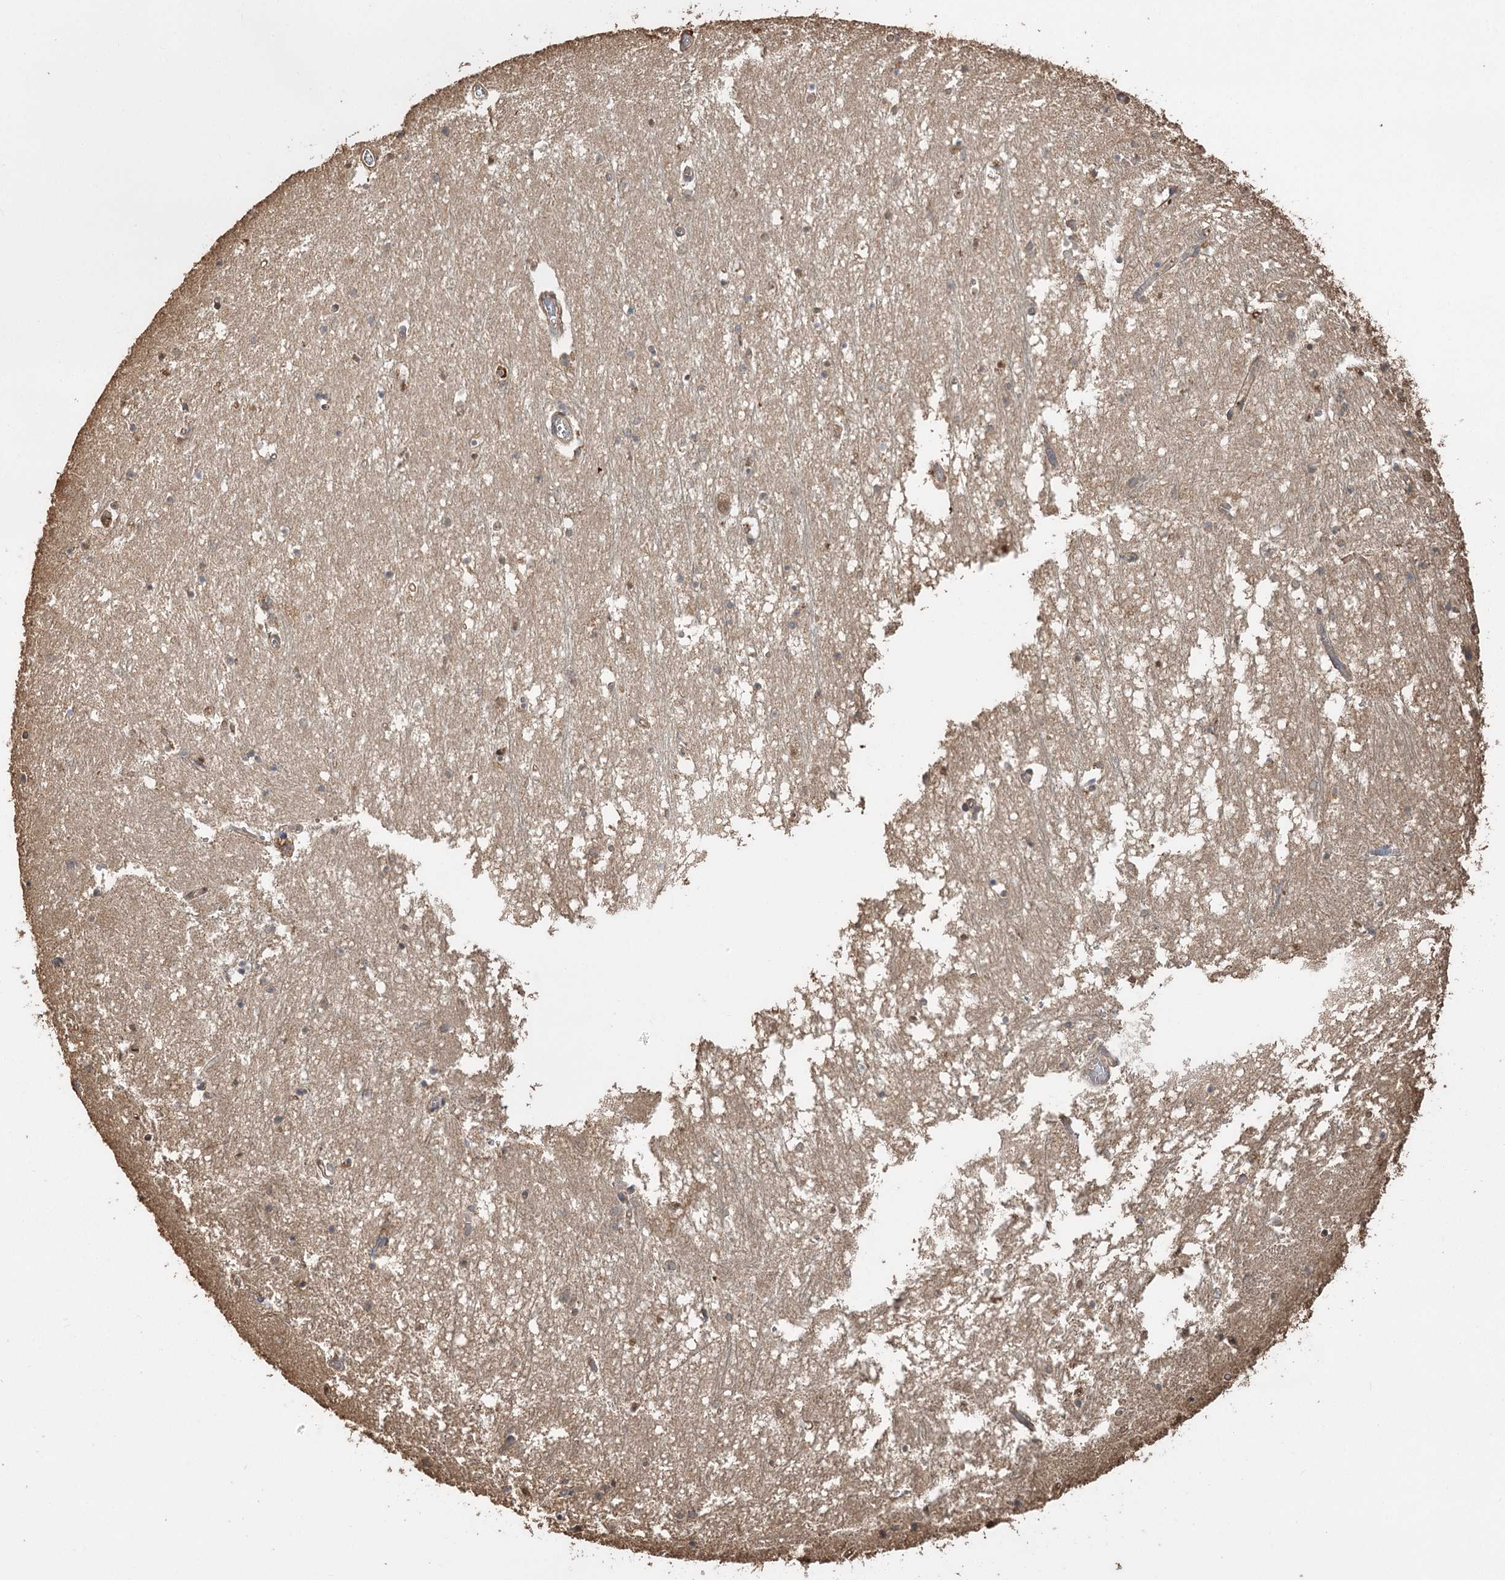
{"staining": {"intensity": "negative", "quantity": "none", "location": "none"}, "tissue": "hippocampus", "cell_type": "Glial cells", "image_type": "normal", "snomed": [{"axis": "morphology", "description": "Normal tissue, NOS"}, {"axis": "topography", "description": "Hippocampus"}], "caption": "Immunohistochemistry of unremarkable human hippocampus shows no expression in glial cells. (Stains: DAB IHC with hematoxylin counter stain, Microscopy: brightfield microscopy at high magnification).", "gene": "PLCH1", "patient": {"sex": "male", "age": 70}}